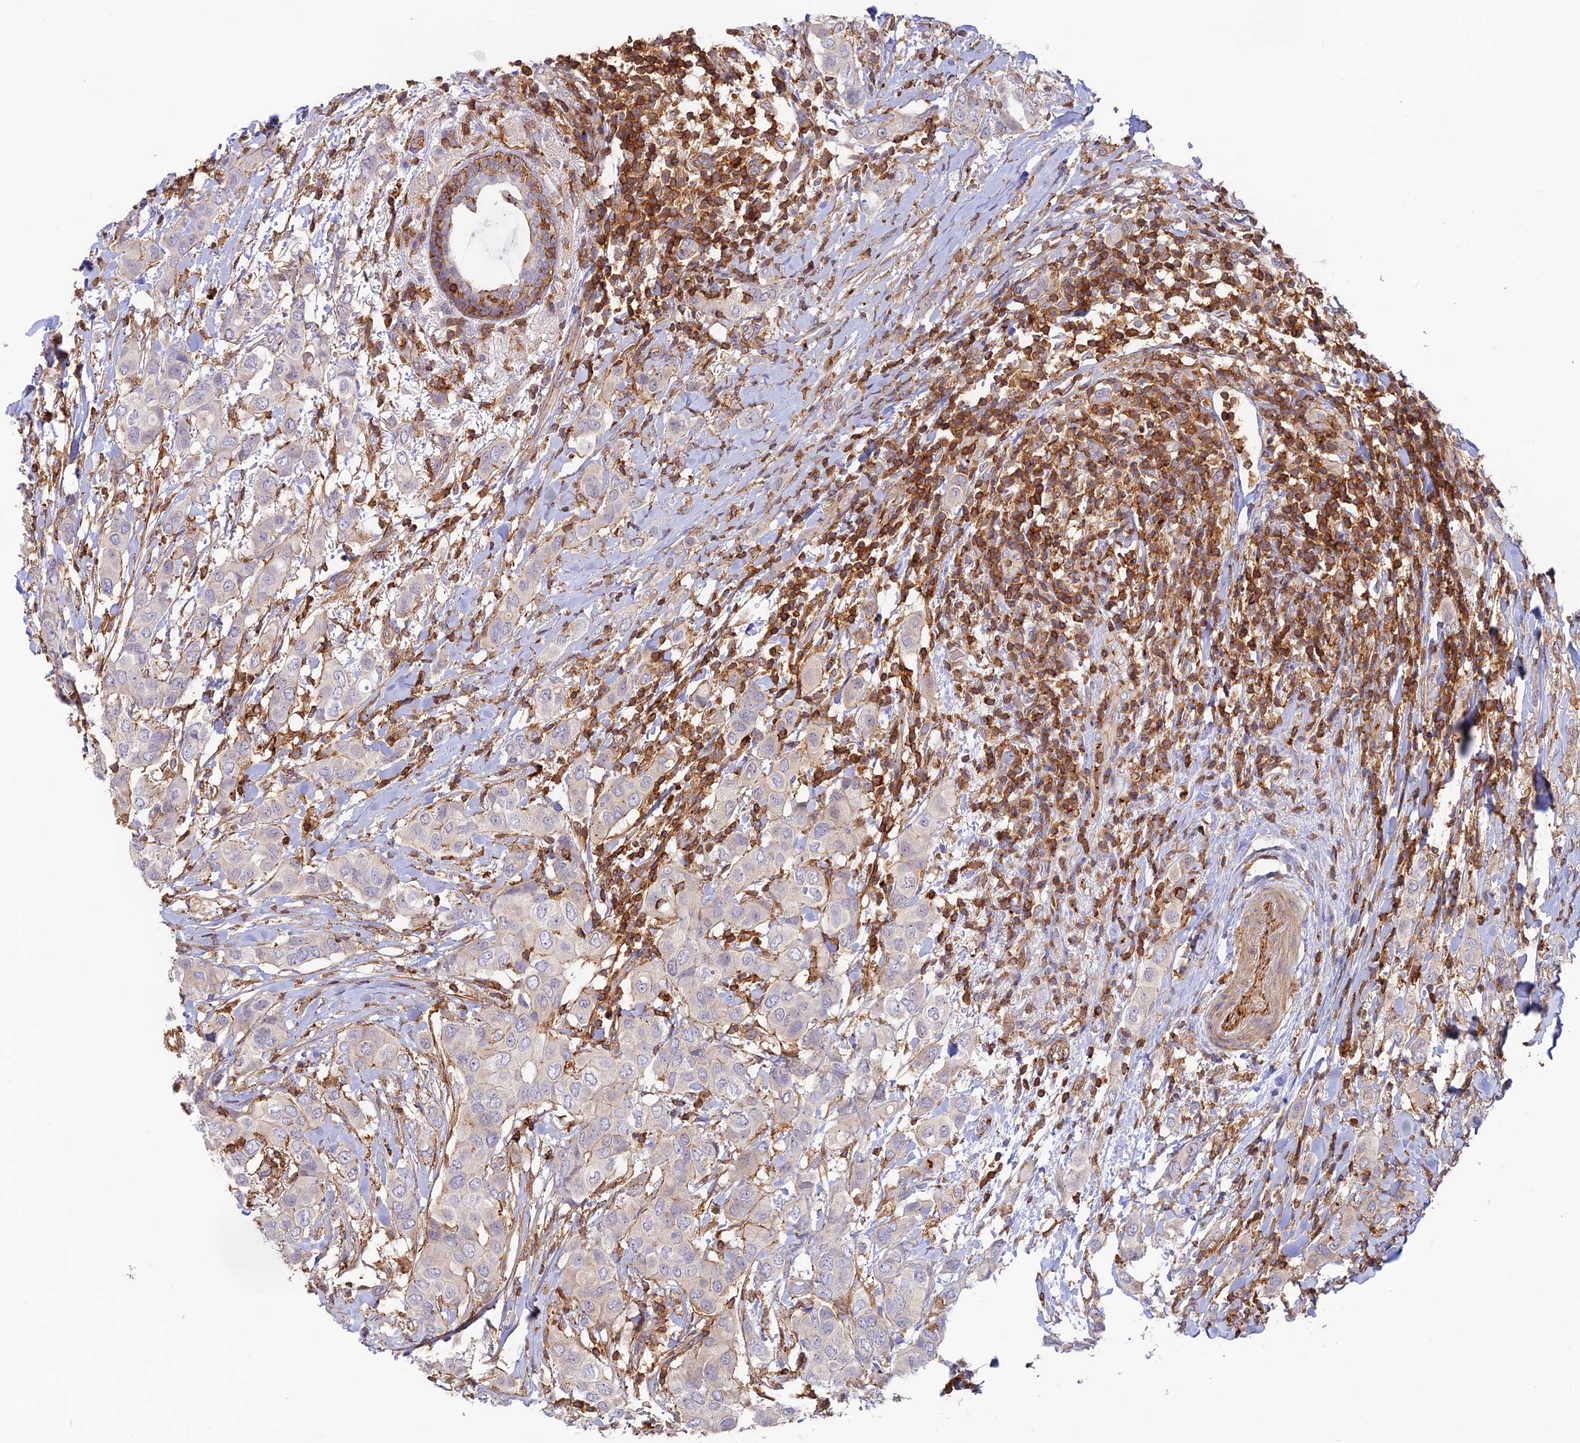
{"staining": {"intensity": "weak", "quantity": "25%-75%", "location": "cytoplasmic/membranous"}, "tissue": "breast cancer", "cell_type": "Tumor cells", "image_type": "cancer", "snomed": [{"axis": "morphology", "description": "Lobular carcinoma"}, {"axis": "topography", "description": "Breast"}], "caption": "Breast lobular carcinoma stained with a brown dye demonstrates weak cytoplasmic/membranous positive expression in approximately 25%-75% of tumor cells.", "gene": "DENND1C", "patient": {"sex": "female", "age": 51}}